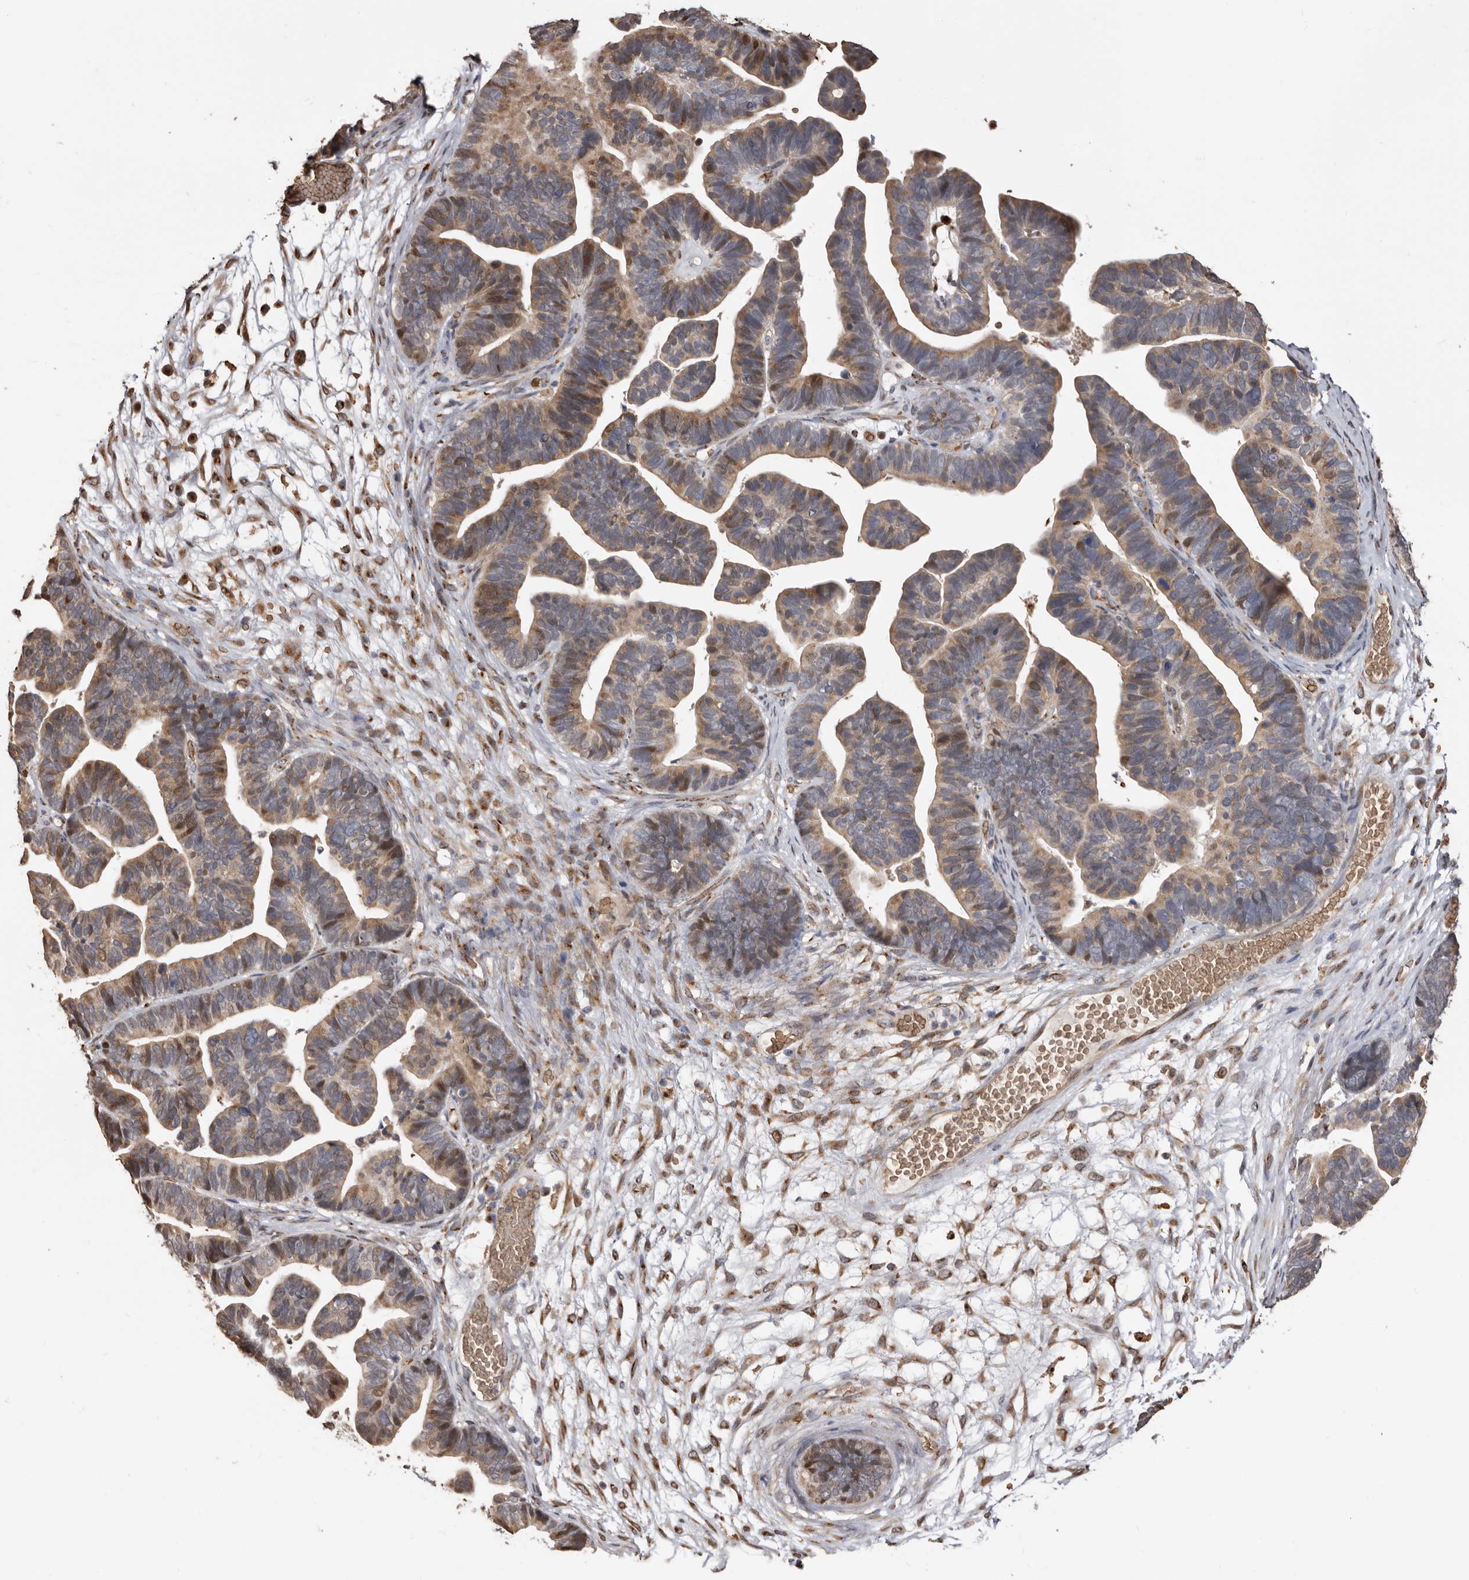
{"staining": {"intensity": "moderate", "quantity": "25%-75%", "location": "cytoplasmic/membranous,nuclear"}, "tissue": "ovarian cancer", "cell_type": "Tumor cells", "image_type": "cancer", "snomed": [{"axis": "morphology", "description": "Cystadenocarcinoma, serous, NOS"}, {"axis": "topography", "description": "Ovary"}], "caption": "Serous cystadenocarcinoma (ovarian) stained with a protein marker reveals moderate staining in tumor cells.", "gene": "ENTREP1", "patient": {"sex": "female", "age": 56}}